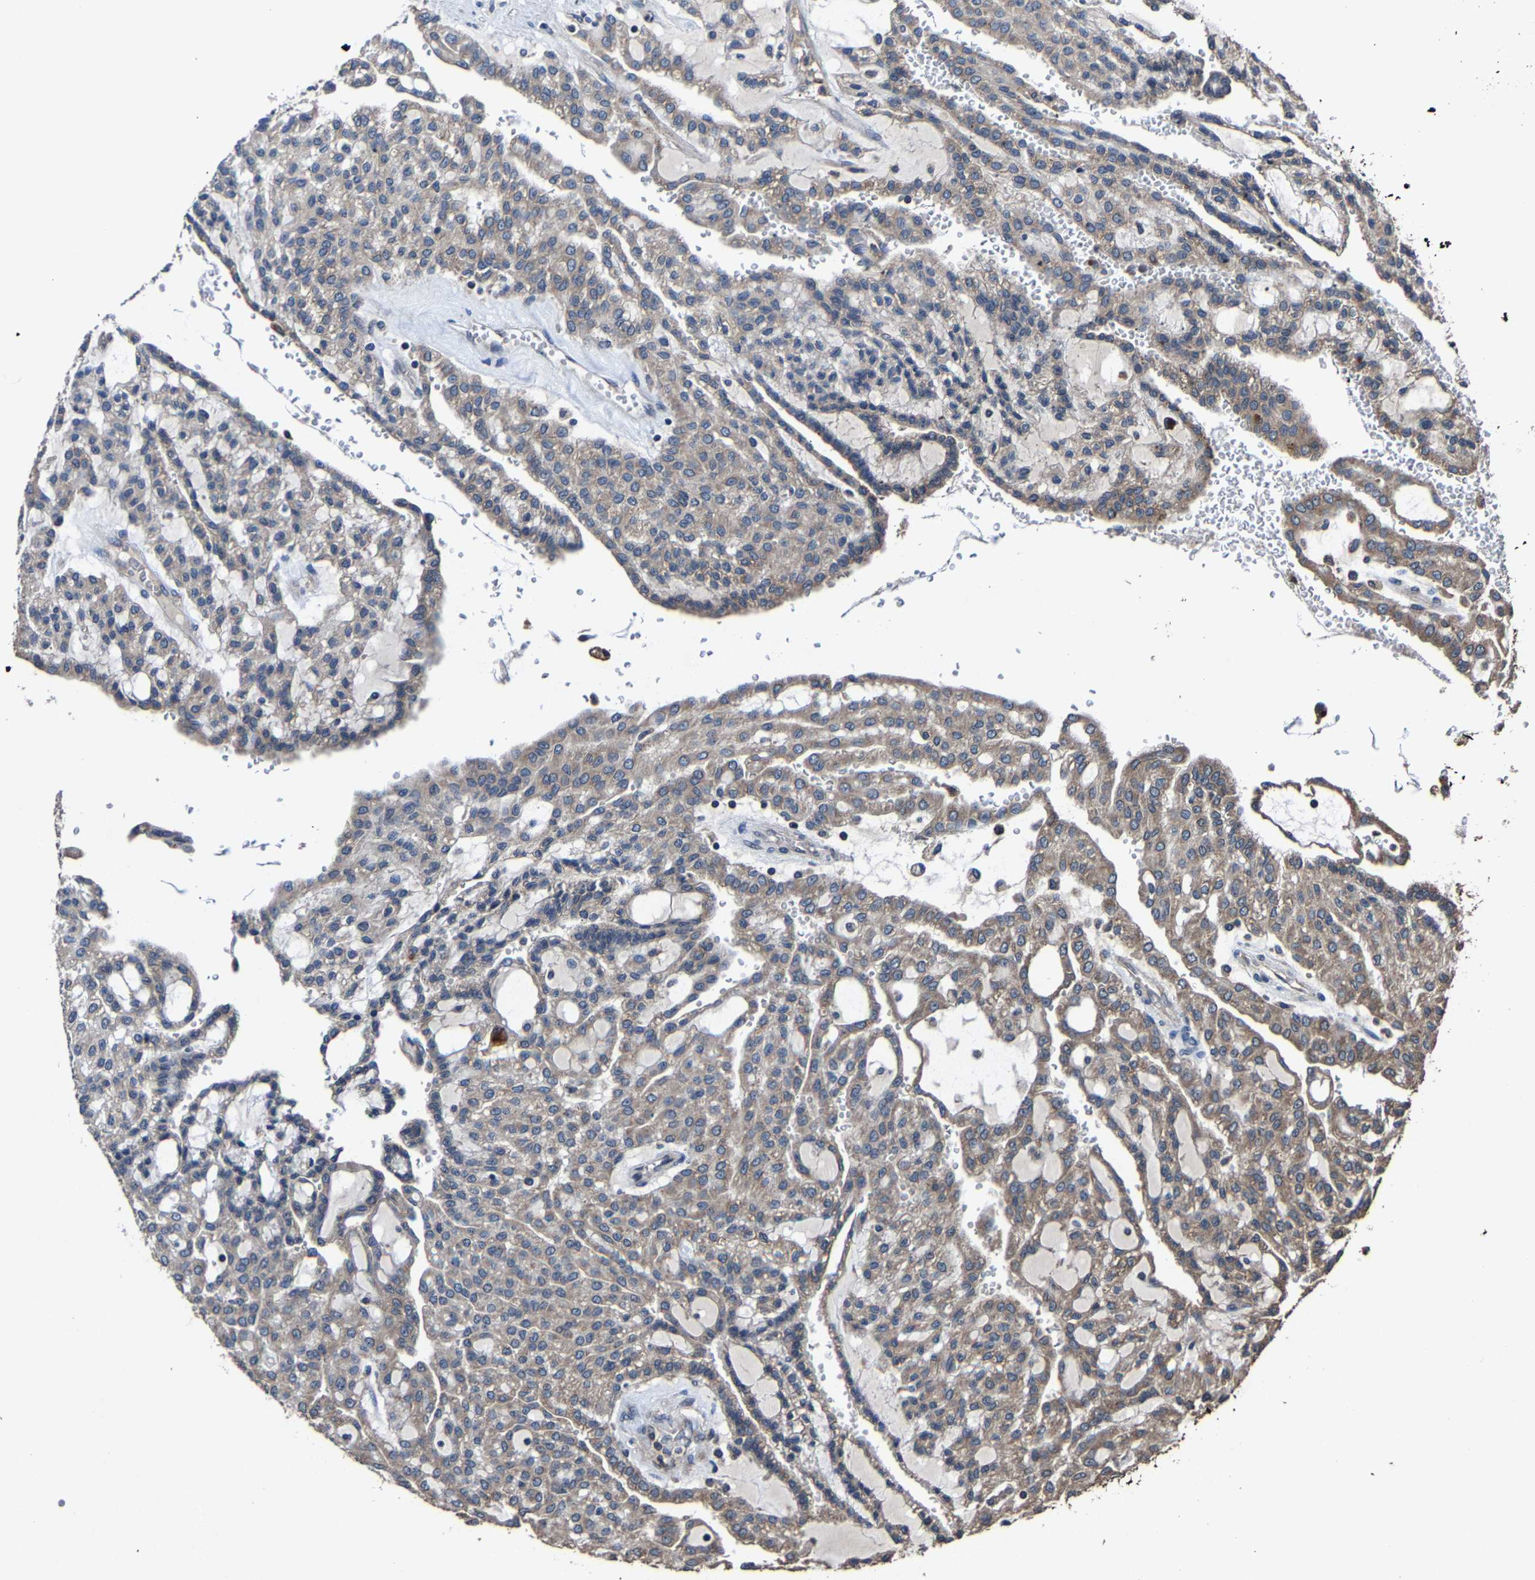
{"staining": {"intensity": "weak", "quantity": ">75%", "location": "cytoplasmic/membranous"}, "tissue": "renal cancer", "cell_type": "Tumor cells", "image_type": "cancer", "snomed": [{"axis": "morphology", "description": "Adenocarcinoma, NOS"}, {"axis": "topography", "description": "Kidney"}], "caption": "Protein staining shows weak cytoplasmic/membranous positivity in approximately >75% of tumor cells in renal adenocarcinoma. (DAB (3,3'-diaminobenzidine) = brown stain, brightfield microscopy at high magnification).", "gene": "EBAG9", "patient": {"sex": "male", "age": 63}}